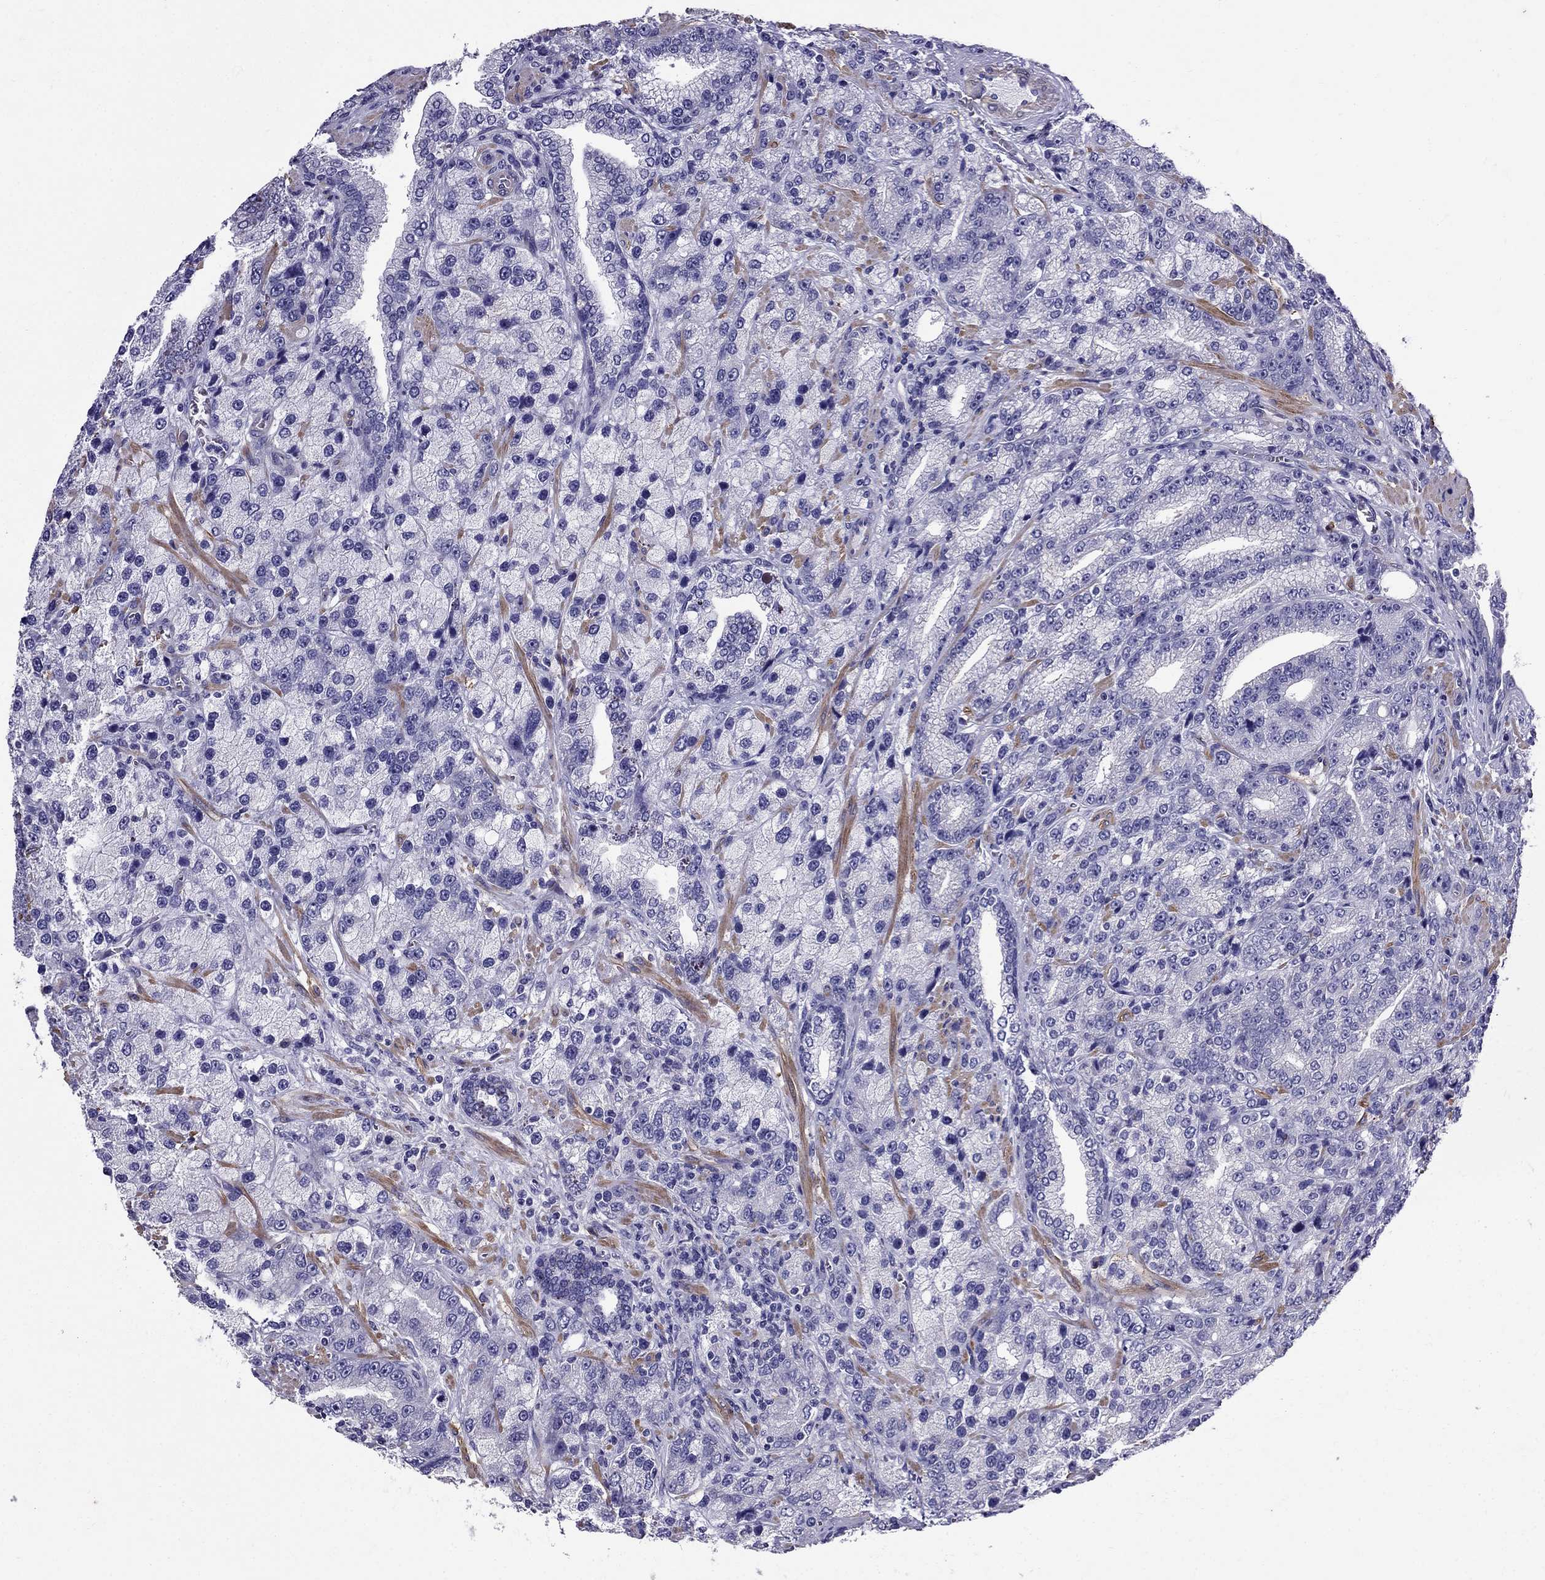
{"staining": {"intensity": "negative", "quantity": "none", "location": "none"}, "tissue": "prostate cancer", "cell_type": "Tumor cells", "image_type": "cancer", "snomed": [{"axis": "morphology", "description": "Adenocarcinoma, NOS"}, {"axis": "topography", "description": "Prostate"}], "caption": "Tumor cells are negative for brown protein staining in prostate adenocarcinoma.", "gene": "GPR50", "patient": {"sex": "male", "age": 63}}